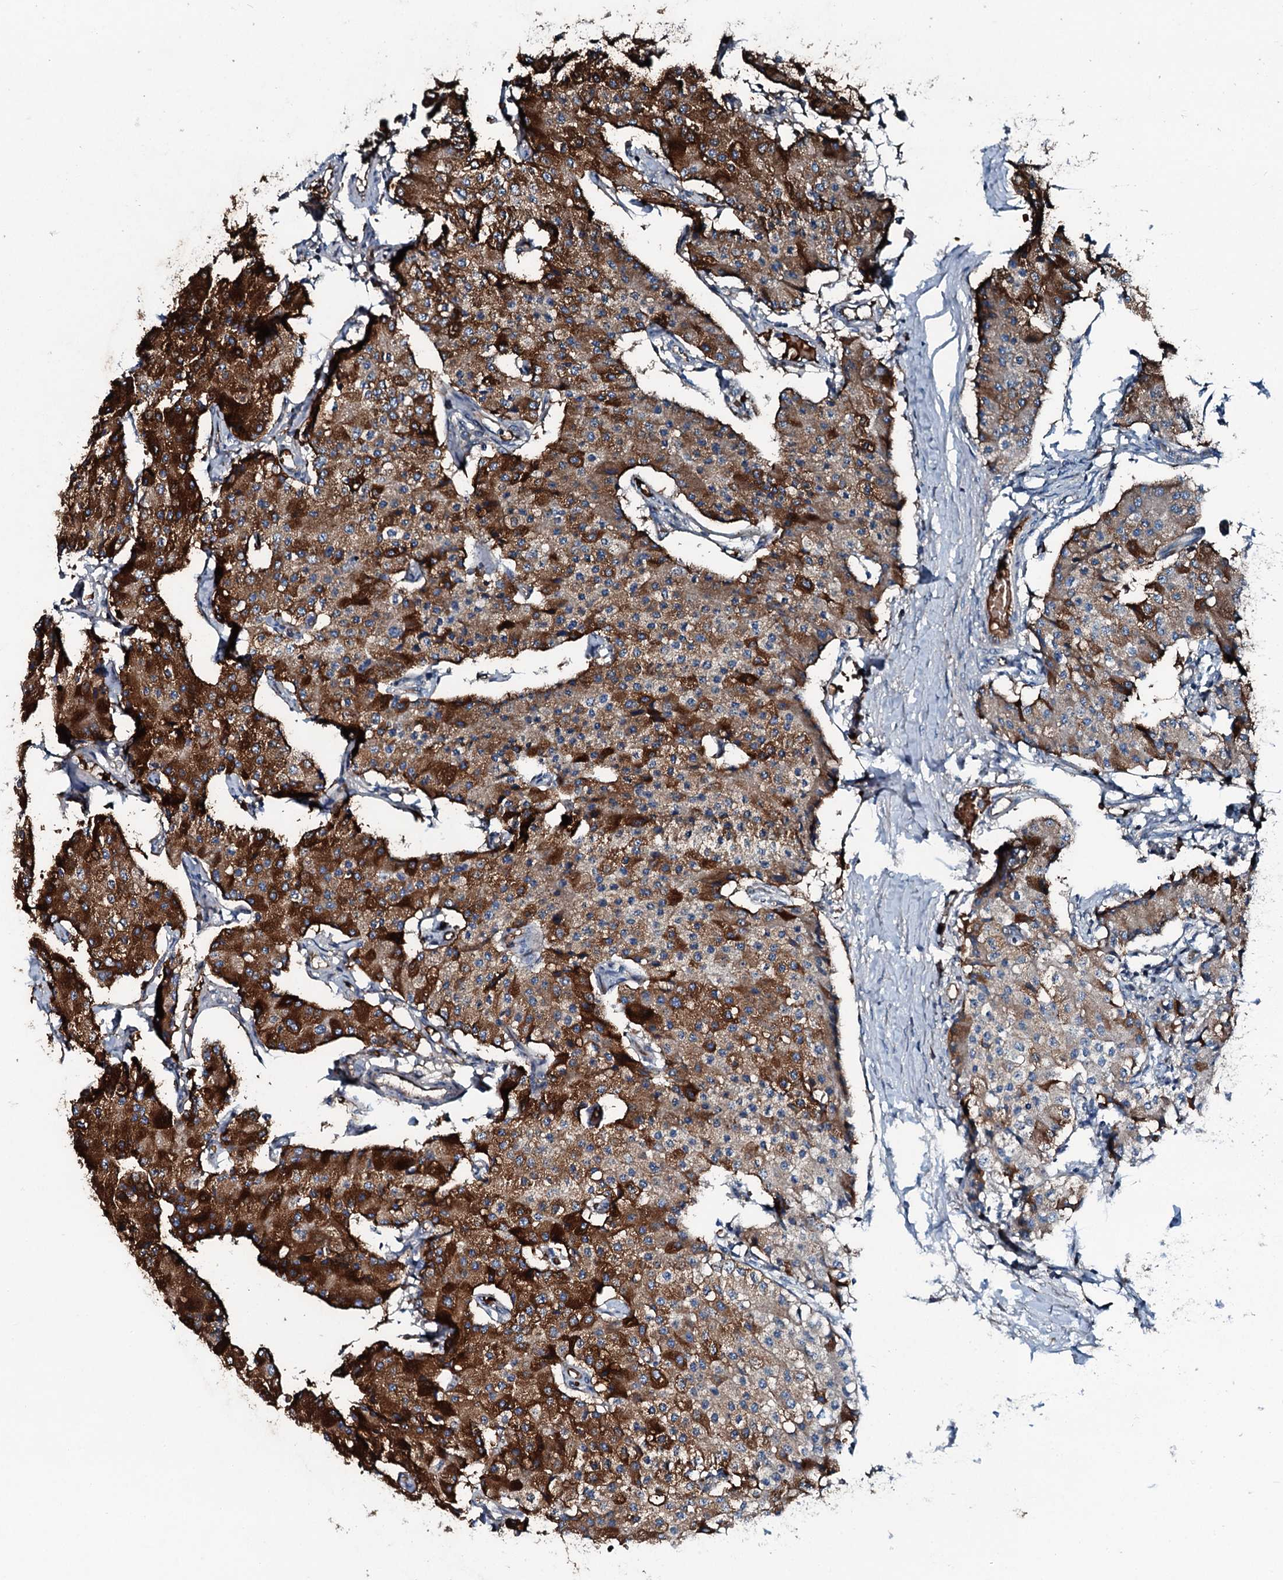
{"staining": {"intensity": "strong", "quantity": "25%-75%", "location": "cytoplasmic/membranous"}, "tissue": "carcinoid", "cell_type": "Tumor cells", "image_type": "cancer", "snomed": [{"axis": "morphology", "description": "Carcinoid, malignant, NOS"}, {"axis": "topography", "description": "Colon"}], "caption": "This micrograph displays IHC staining of carcinoid, with high strong cytoplasmic/membranous expression in approximately 25%-75% of tumor cells.", "gene": "TRIM7", "patient": {"sex": "female", "age": 52}}